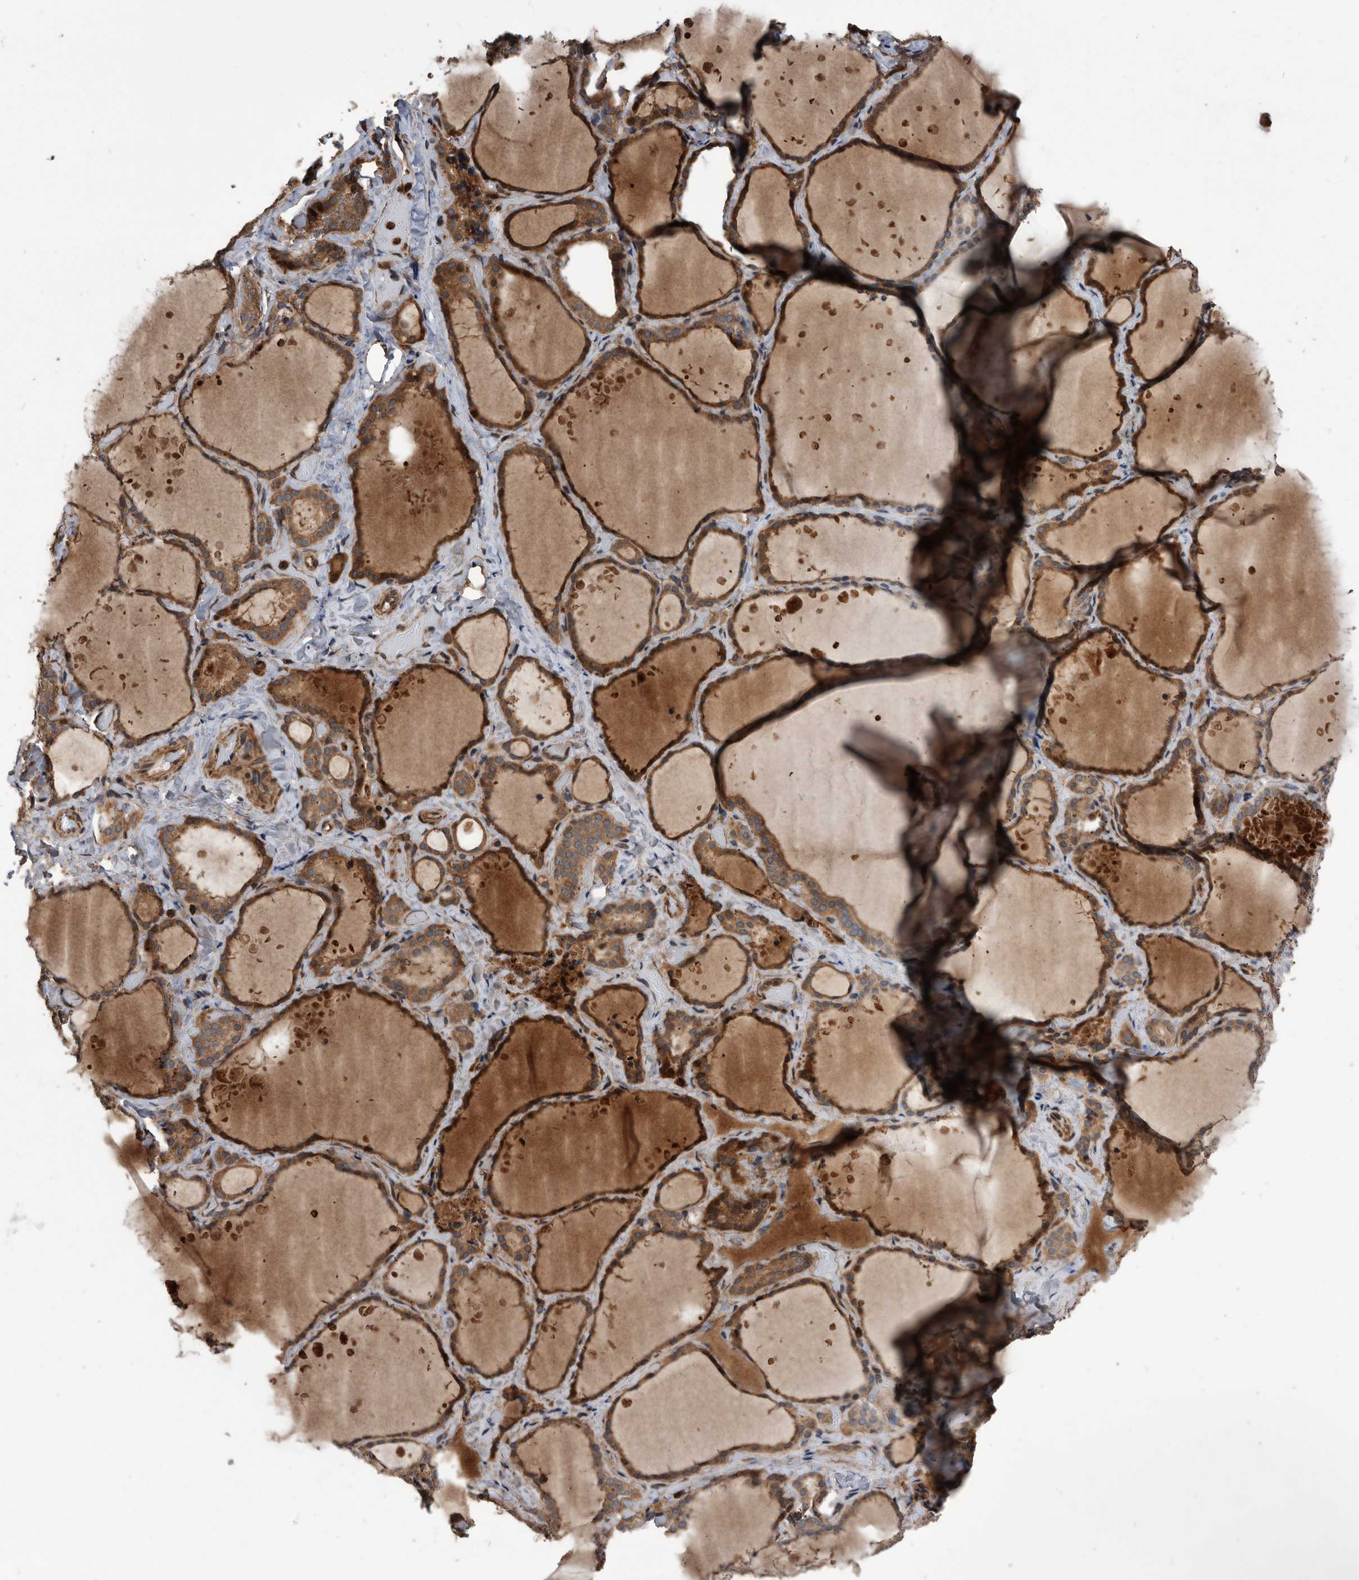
{"staining": {"intensity": "strong", "quantity": ">75%", "location": "cytoplasmic/membranous"}, "tissue": "thyroid gland", "cell_type": "Glandular cells", "image_type": "normal", "snomed": [{"axis": "morphology", "description": "Normal tissue, NOS"}, {"axis": "topography", "description": "Thyroid gland"}], "caption": "The histopathology image shows immunohistochemical staining of unremarkable thyroid gland. There is strong cytoplasmic/membranous expression is identified in approximately >75% of glandular cells.", "gene": "SERINC2", "patient": {"sex": "female", "age": 44}}